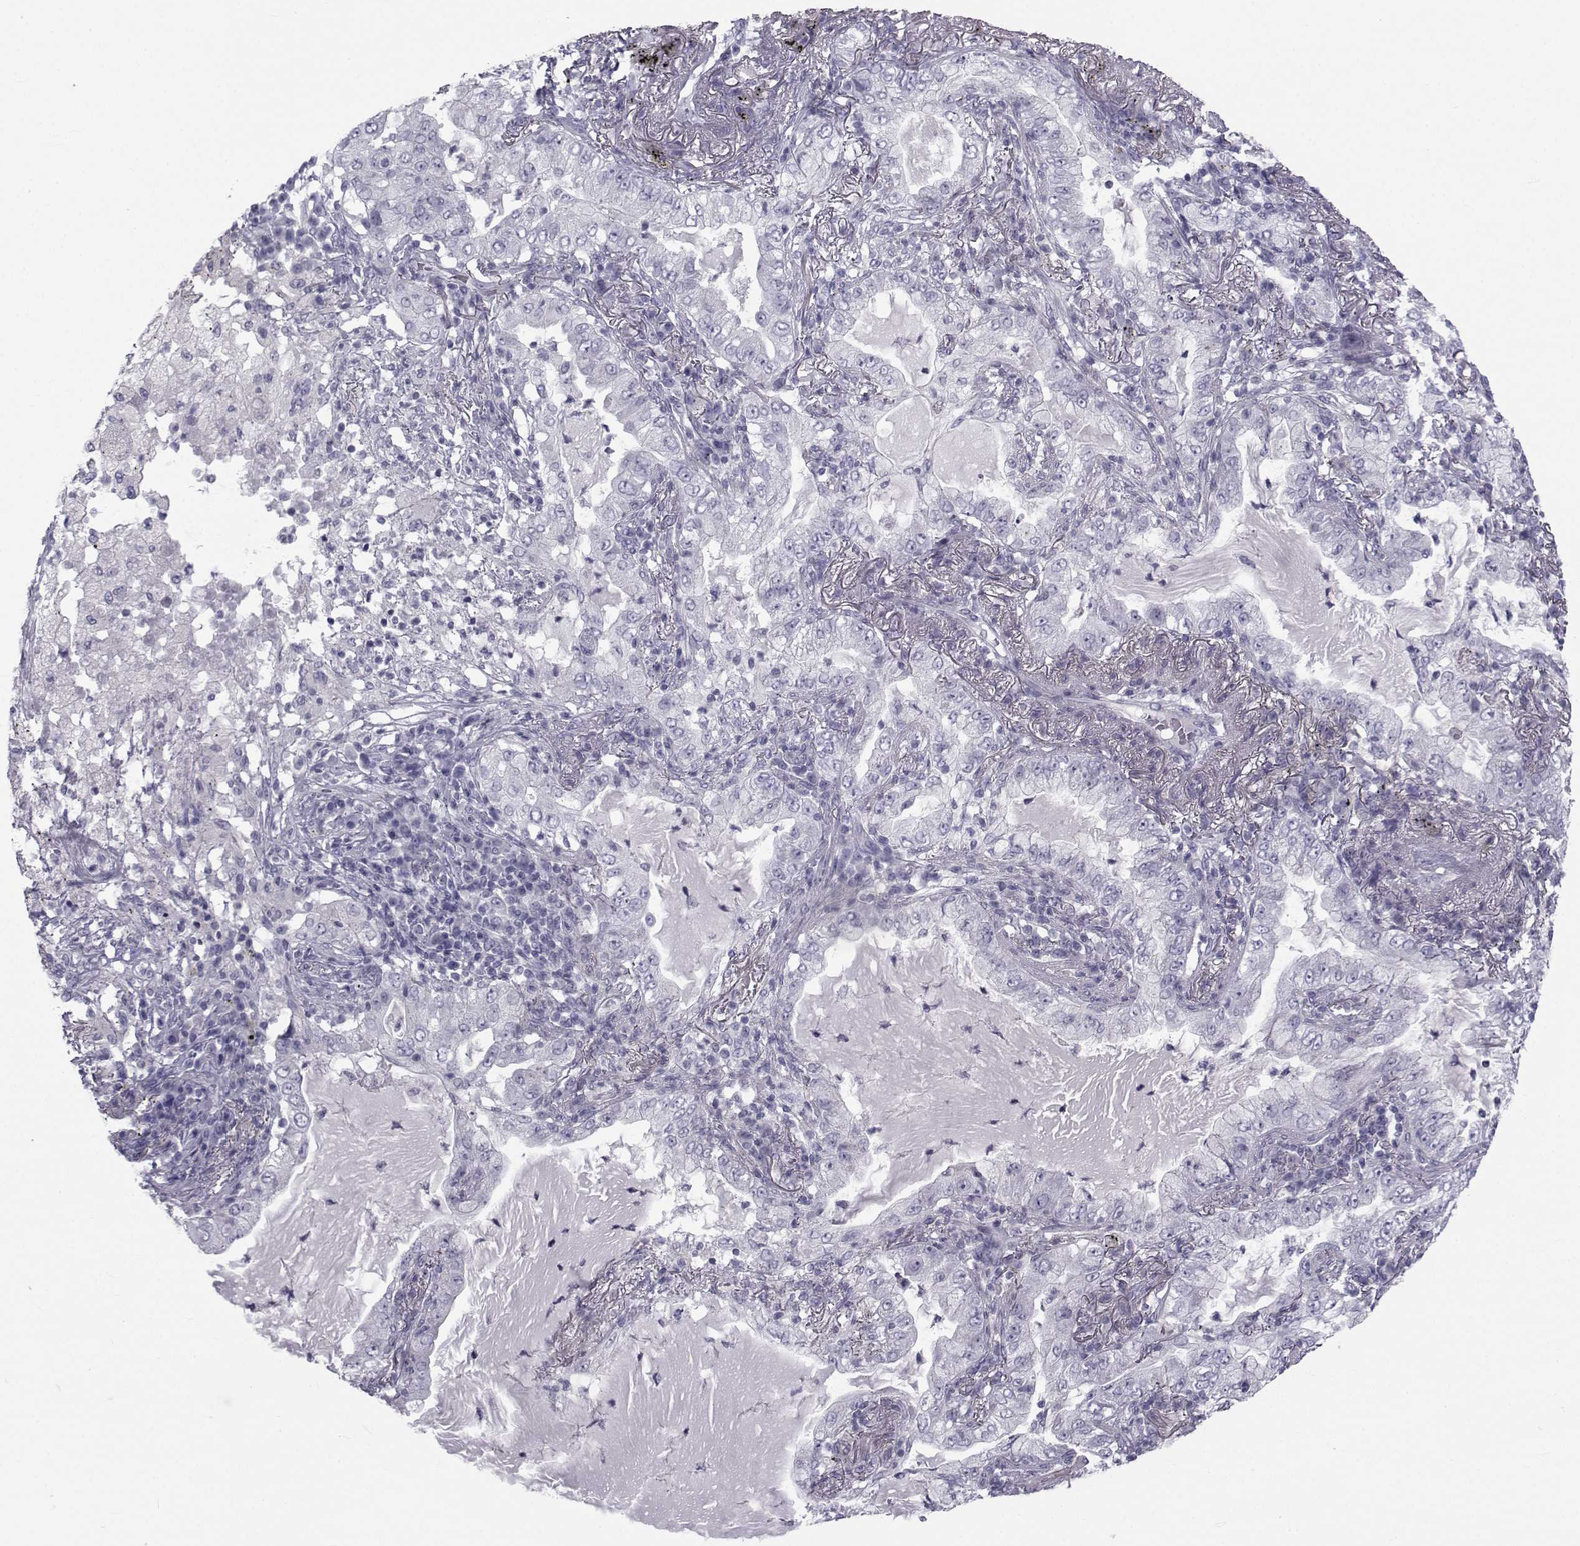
{"staining": {"intensity": "negative", "quantity": "none", "location": "none"}, "tissue": "lung cancer", "cell_type": "Tumor cells", "image_type": "cancer", "snomed": [{"axis": "morphology", "description": "Adenocarcinoma, NOS"}, {"axis": "topography", "description": "Lung"}], "caption": "A micrograph of lung cancer stained for a protein exhibits no brown staining in tumor cells.", "gene": "FDXR", "patient": {"sex": "female", "age": 73}}